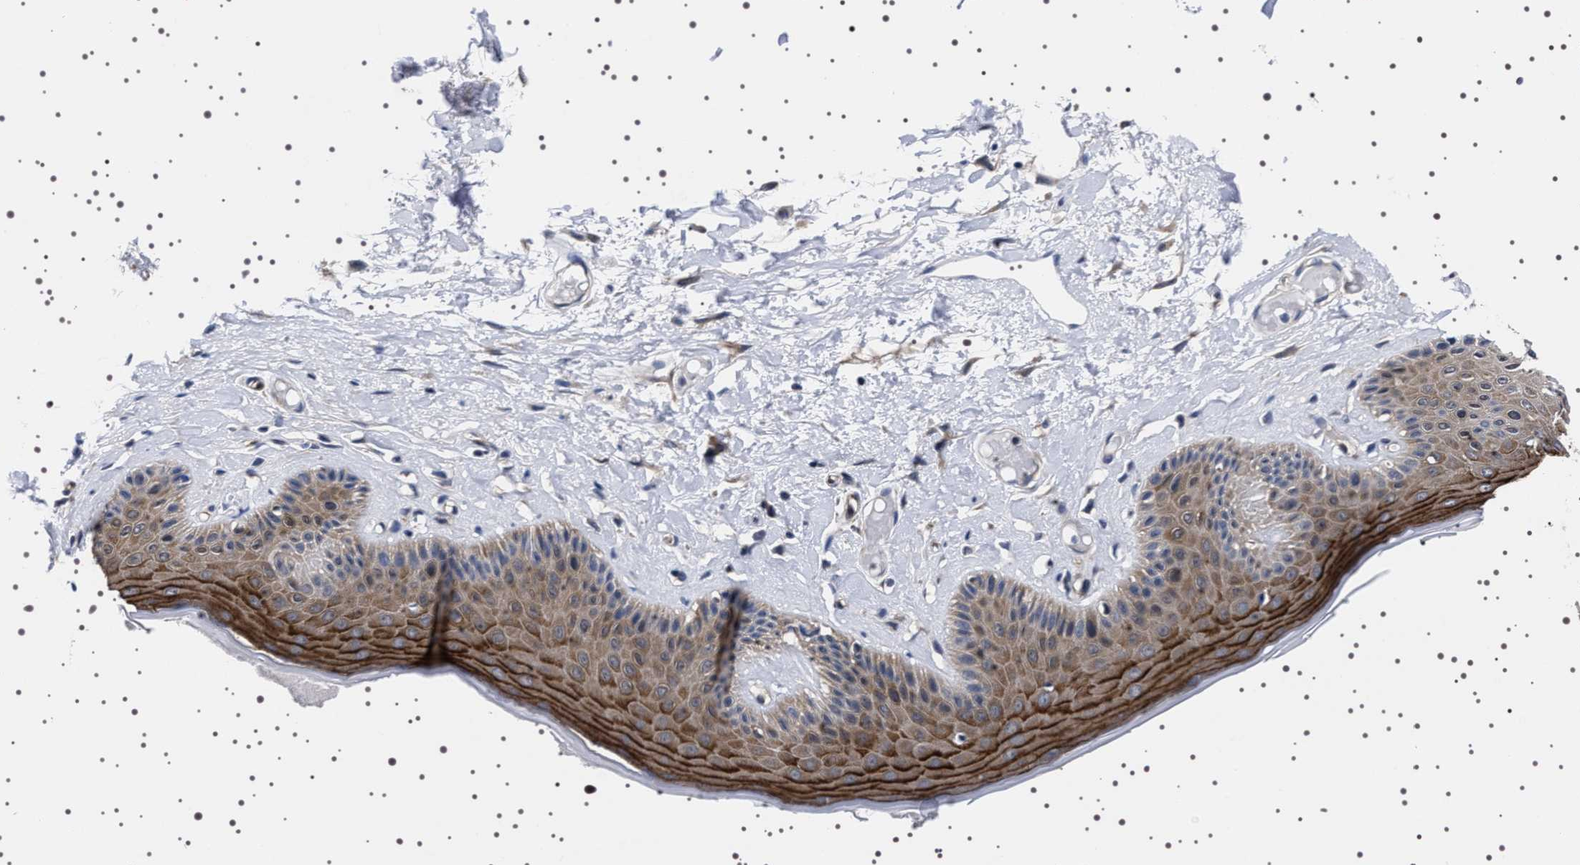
{"staining": {"intensity": "strong", "quantity": ">75%", "location": "cytoplasmic/membranous"}, "tissue": "skin", "cell_type": "Epidermal cells", "image_type": "normal", "snomed": [{"axis": "morphology", "description": "Normal tissue, NOS"}, {"axis": "topography", "description": "Vulva"}], "caption": "Immunohistochemistry photomicrograph of normal skin: human skin stained using IHC shows high levels of strong protein expression localized specifically in the cytoplasmic/membranous of epidermal cells, appearing as a cytoplasmic/membranous brown color.", "gene": "DARS1", "patient": {"sex": "female", "age": 73}}